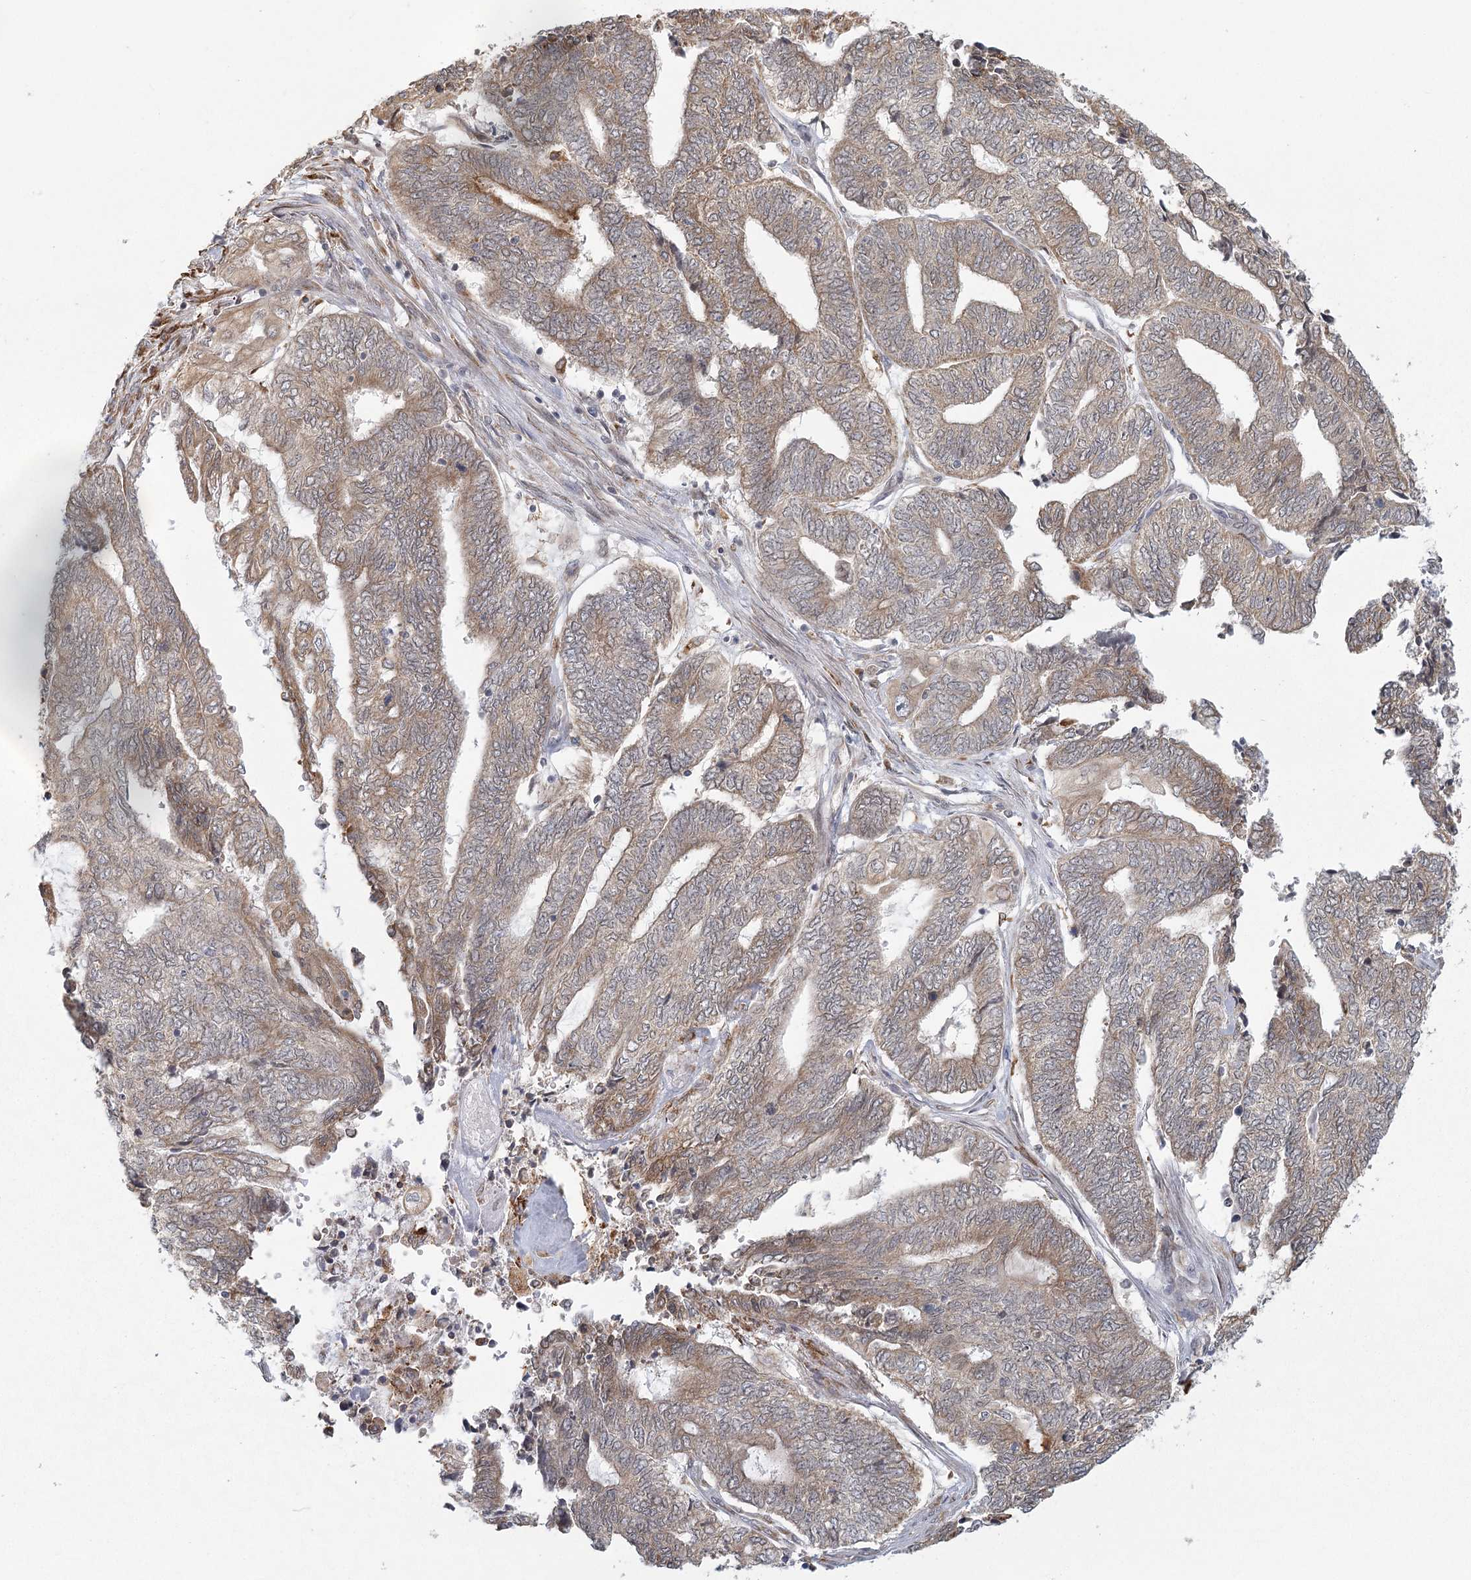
{"staining": {"intensity": "weak", "quantity": ">75%", "location": "cytoplasmic/membranous"}, "tissue": "endometrial cancer", "cell_type": "Tumor cells", "image_type": "cancer", "snomed": [{"axis": "morphology", "description": "Adenocarcinoma, NOS"}, {"axis": "topography", "description": "Uterus"}, {"axis": "topography", "description": "Endometrium"}], "caption": "The histopathology image displays a brown stain indicating the presence of a protein in the cytoplasmic/membranous of tumor cells in endometrial cancer.", "gene": "LACTB", "patient": {"sex": "female", "age": 70}}